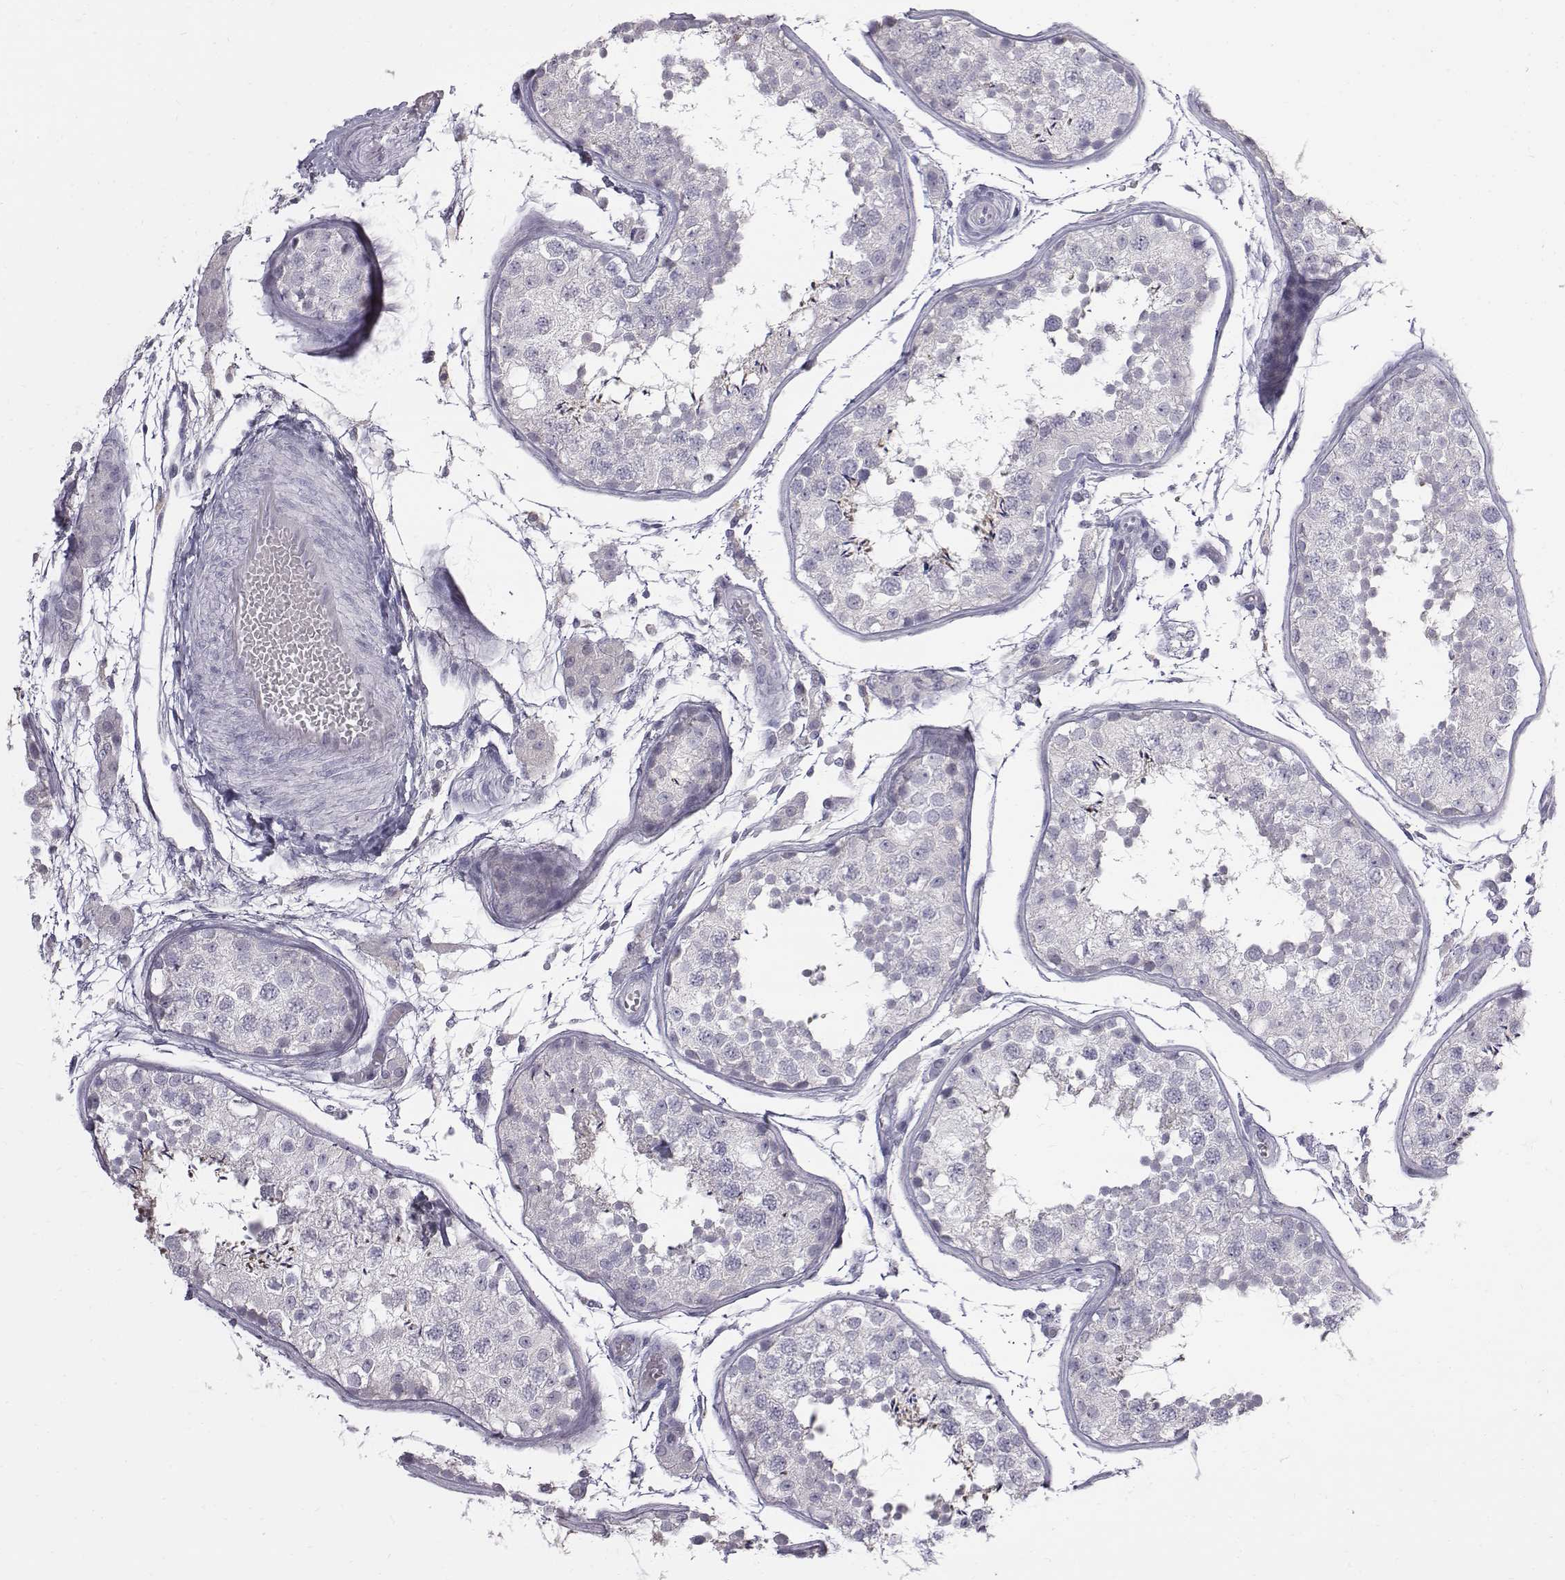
{"staining": {"intensity": "negative", "quantity": "none", "location": "none"}, "tissue": "testis", "cell_type": "Cells in seminiferous ducts", "image_type": "normal", "snomed": [{"axis": "morphology", "description": "Normal tissue, NOS"}, {"axis": "topography", "description": "Testis"}], "caption": "Image shows no significant protein expression in cells in seminiferous ducts of normal testis. (IHC, brightfield microscopy, high magnification).", "gene": "C6orf58", "patient": {"sex": "male", "age": 29}}